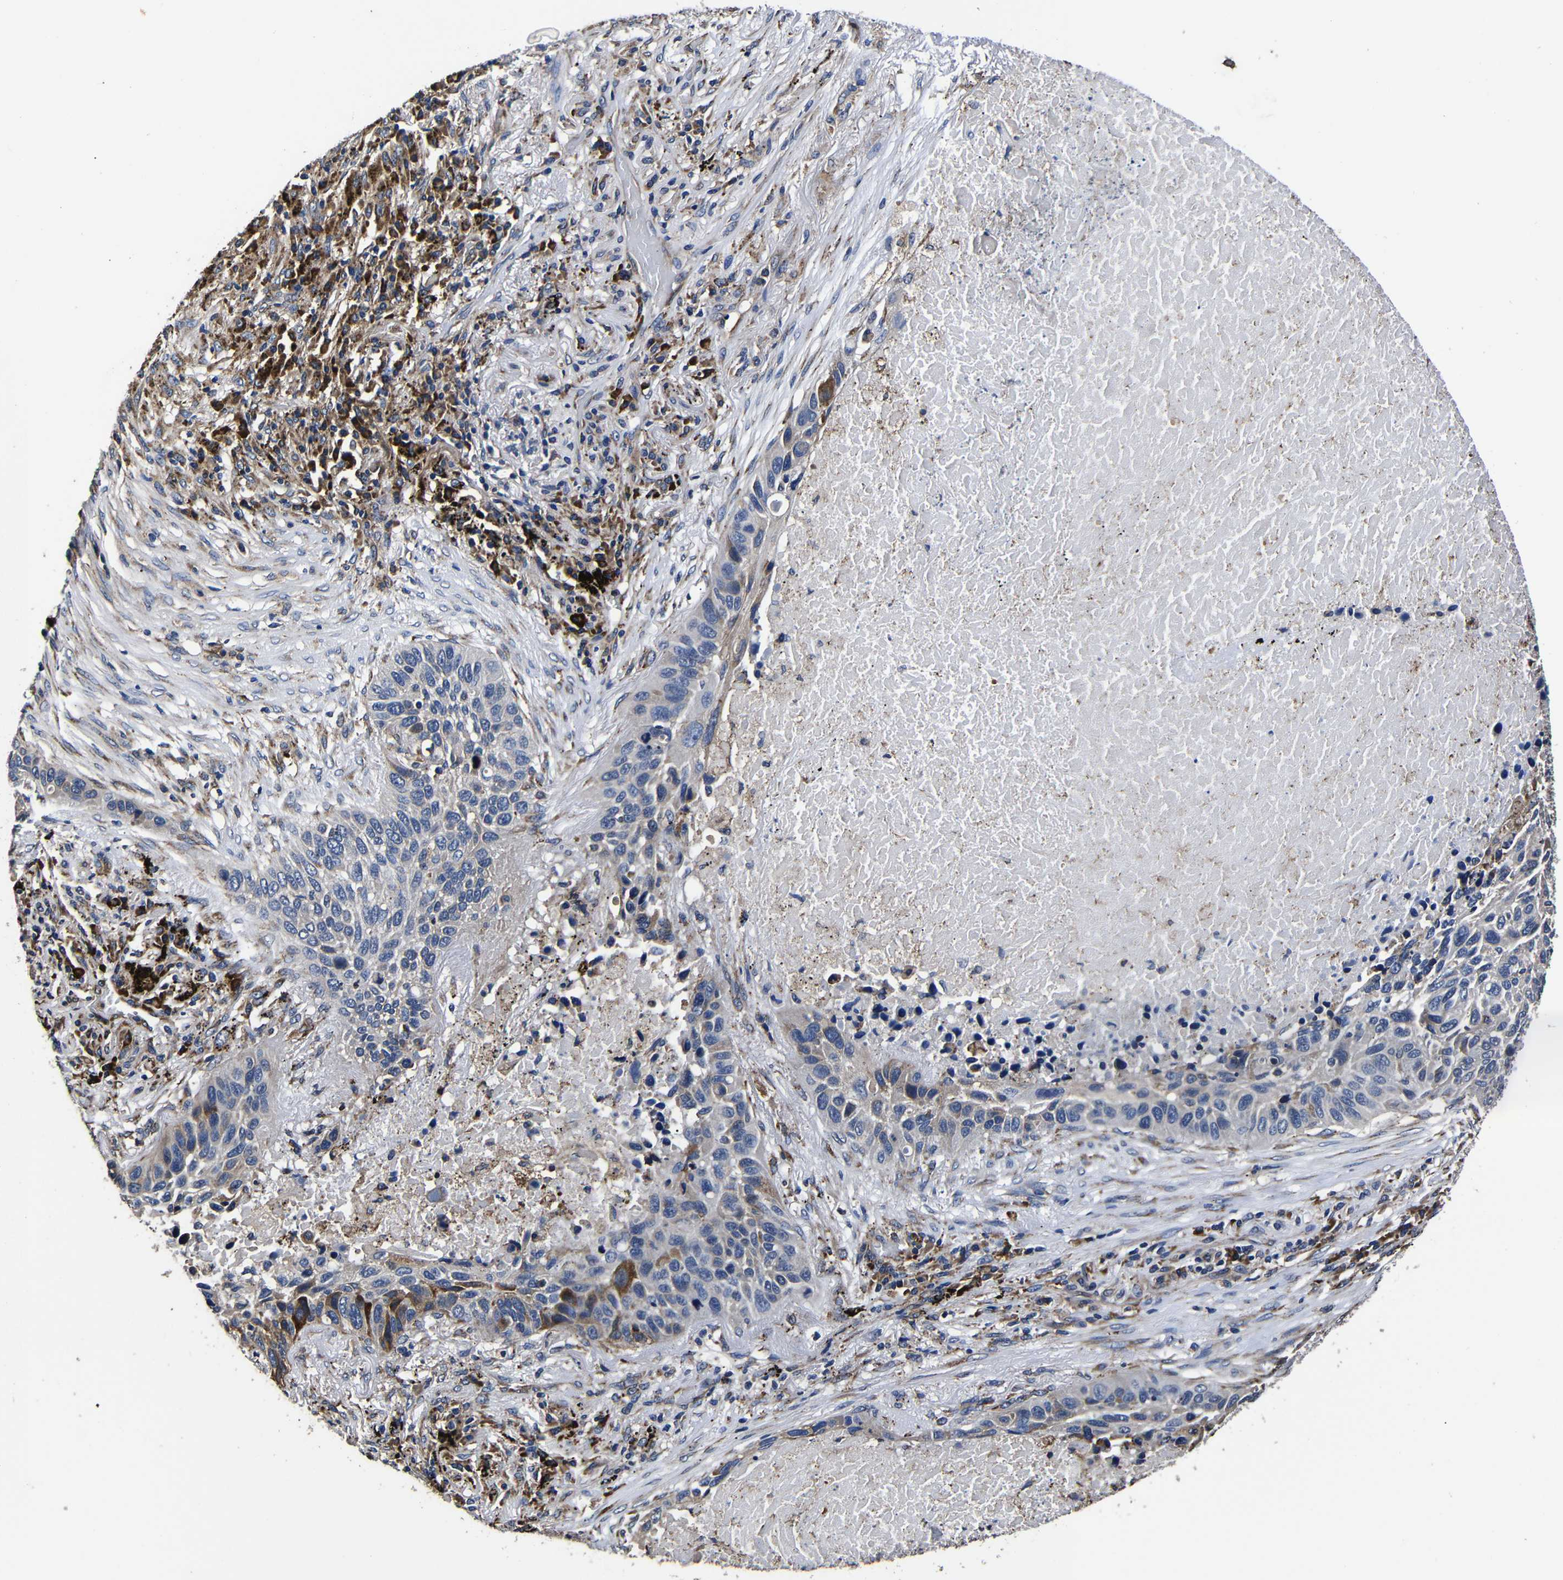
{"staining": {"intensity": "moderate", "quantity": "25%-75%", "location": "cytoplasmic/membranous"}, "tissue": "lung cancer", "cell_type": "Tumor cells", "image_type": "cancer", "snomed": [{"axis": "morphology", "description": "Squamous cell carcinoma, NOS"}, {"axis": "topography", "description": "Lung"}], "caption": "Protein expression analysis of human lung squamous cell carcinoma reveals moderate cytoplasmic/membranous positivity in about 25%-75% of tumor cells.", "gene": "SCN9A", "patient": {"sex": "male", "age": 57}}